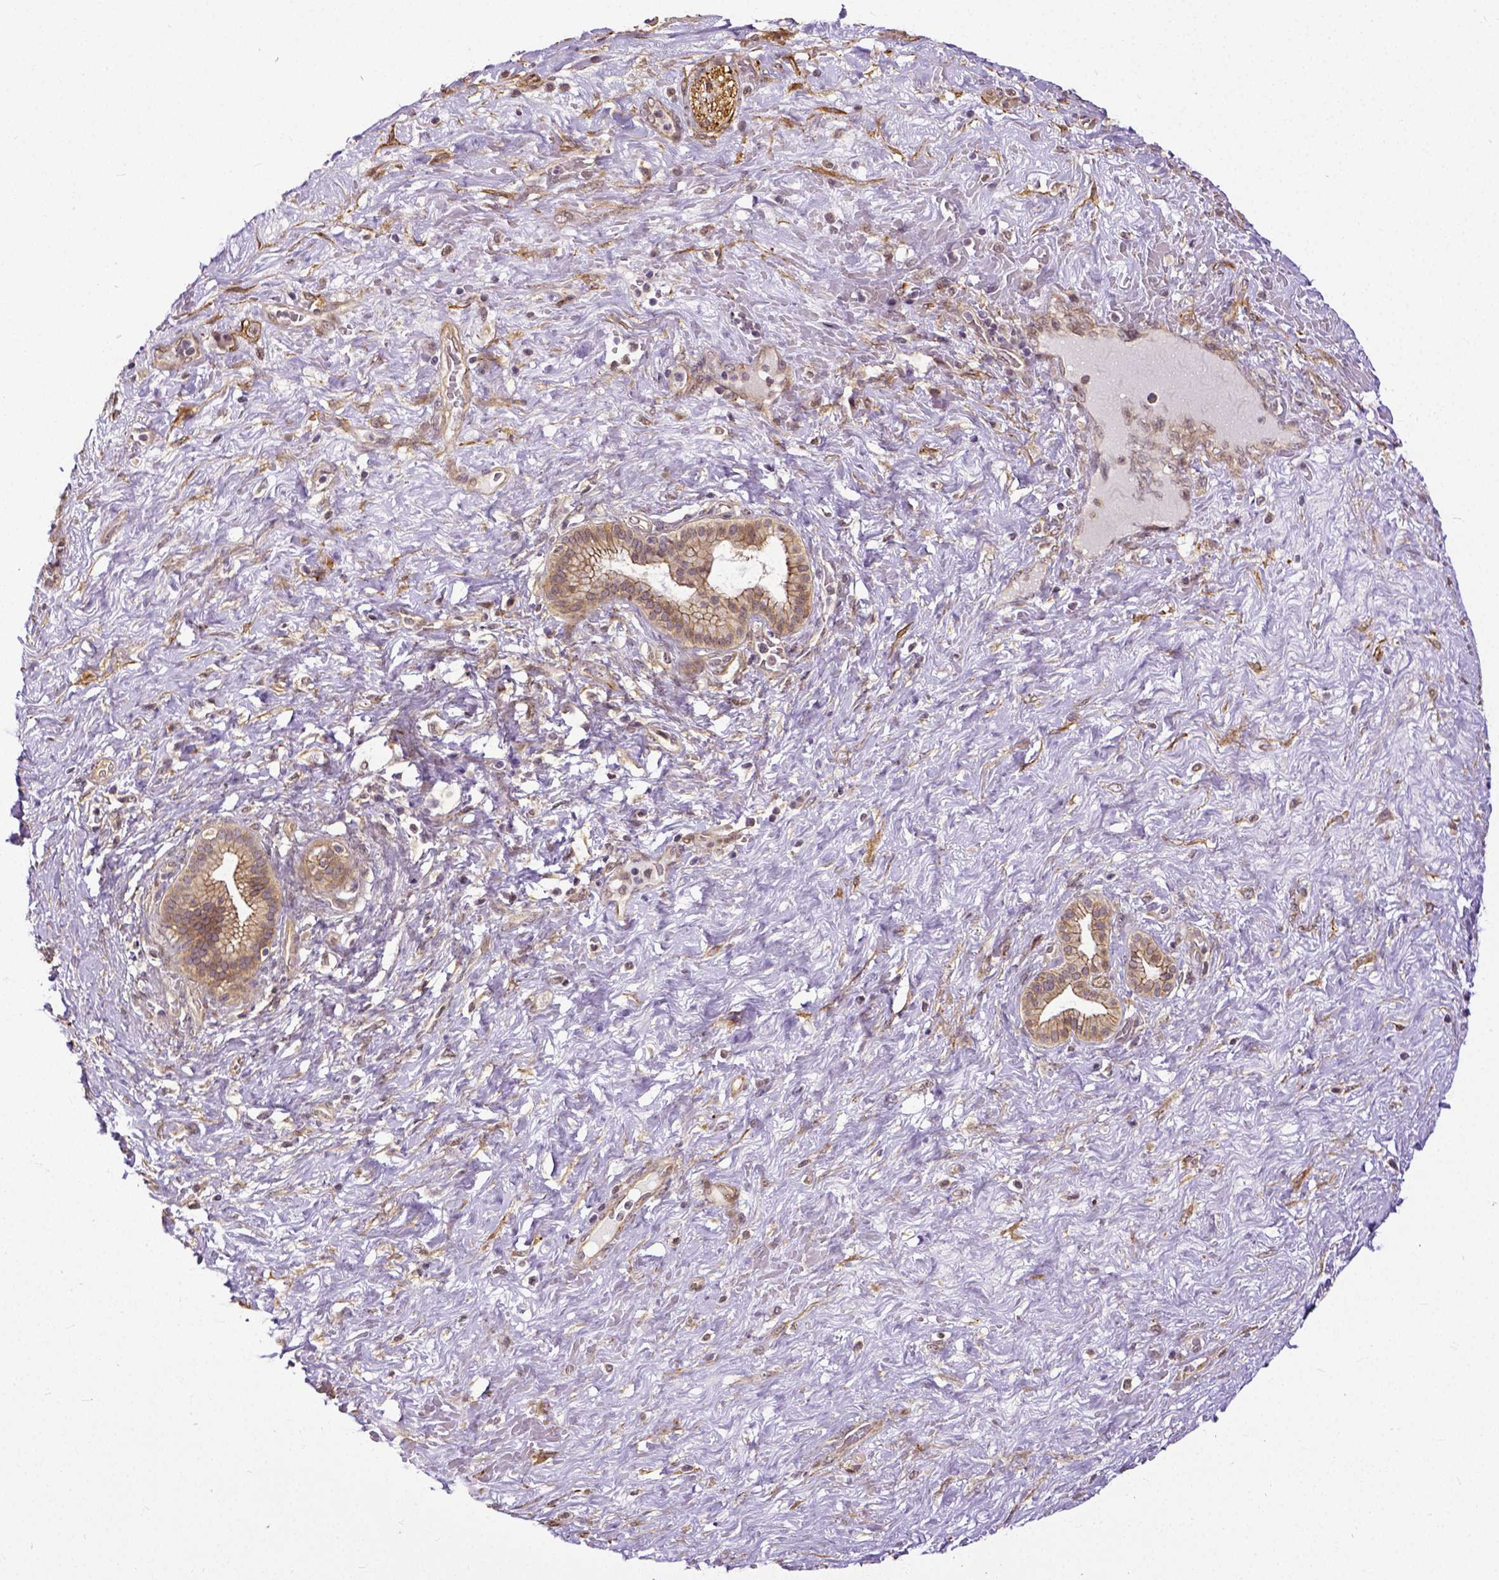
{"staining": {"intensity": "weak", "quantity": ">75%", "location": "cytoplasmic/membranous"}, "tissue": "pancreatic cancer", "cell_type": "Tumor cells", "image_type": "cancer", "snomed": [{"axis": "morphology", "description": "Adenocarcinoma, NOS"}, {"axis": "topography", "description": "Pancreas"}], "caption": "Weak cytoplasmic/membranous positivity is identified in about >75% of tumor cells in pancreatic cancer (adenocarcinoma).", "gene": "DICER1", "patient": {"sex": "male", "age": 44}}